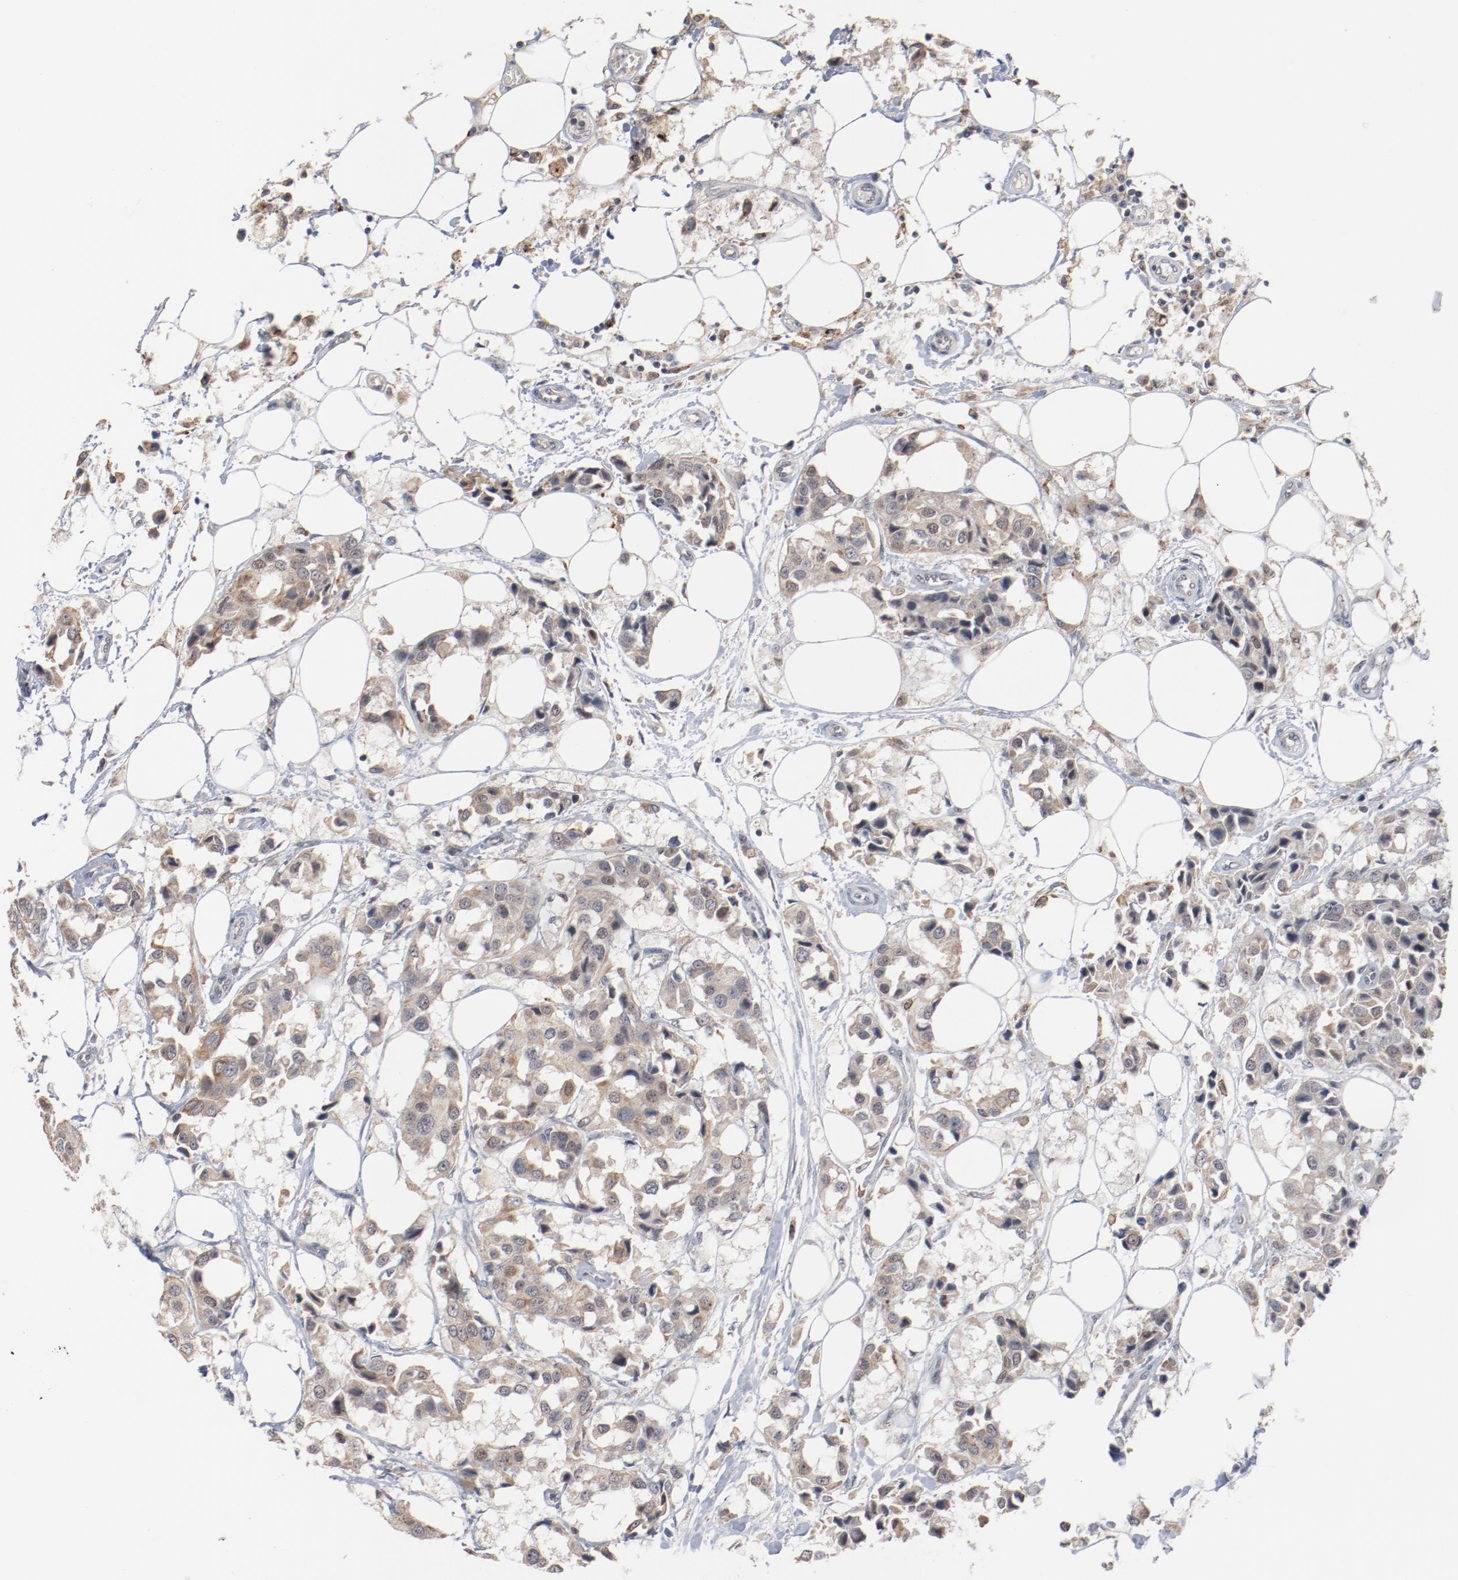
{"staining": {"intensity": "weak", "quantity": "<25%", "location": "cytoplasmic/membranous"}, "tissue": "breast cancer", "cell_type": "Tumor cells", "image_type": "cancer", "snomed": [{"axis": "morphology", "description": "Duct carcinoma"}, {"axis": "topography", "description": "Breast"}], "caption": "High power microscopy micrograph of an immunohistochemistry photomicrograph of breast invasive ductal carcinoma, revealing no significant expression in tumor cells.", "gene": "ERICH1", "patient": {"sex": "female", "age": 80}}